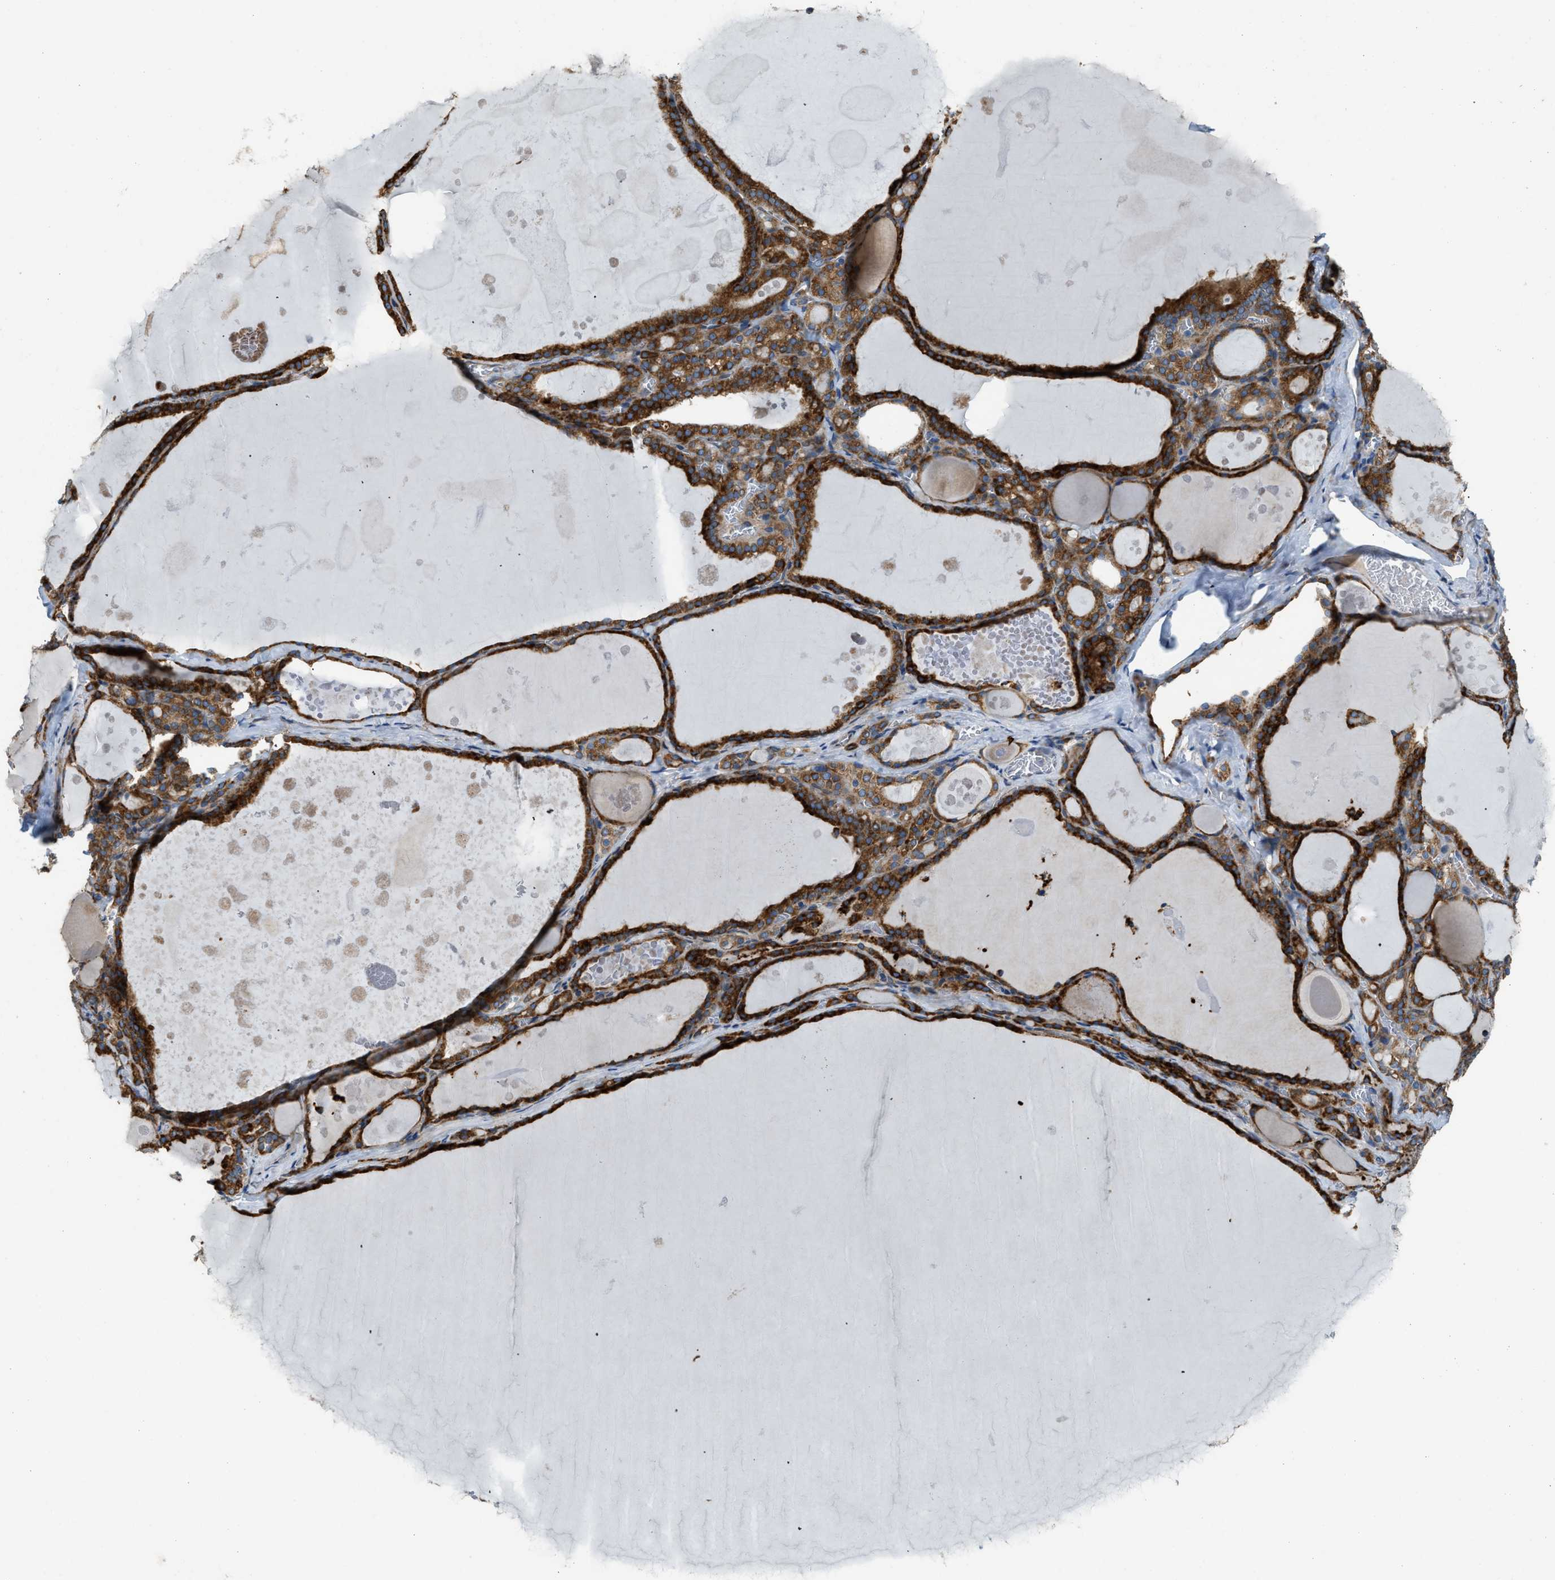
{"staining": {"intensity": "strong", "quantity": ">75%", "location": "cytoplasmic/membranous"}, "tissue": "thyroid gland", "cell_type": "Glandular cells", "image_type": "normal", "snomed": [{"axis": "morphology", "description": "Normal tissue, NOS"}, {"axis": "topography", "description": "Thyroid gland"}], "caption": "DAB (3,3'-diaminobenzidine) immunohistochemical staining of normal thyroid gland reveals strong cytoplasmic/membranous protein positivity in approximately >75% of glandular cells.", "gene": "TMEM68", "patient": {"sex": "male", "age": 56}}